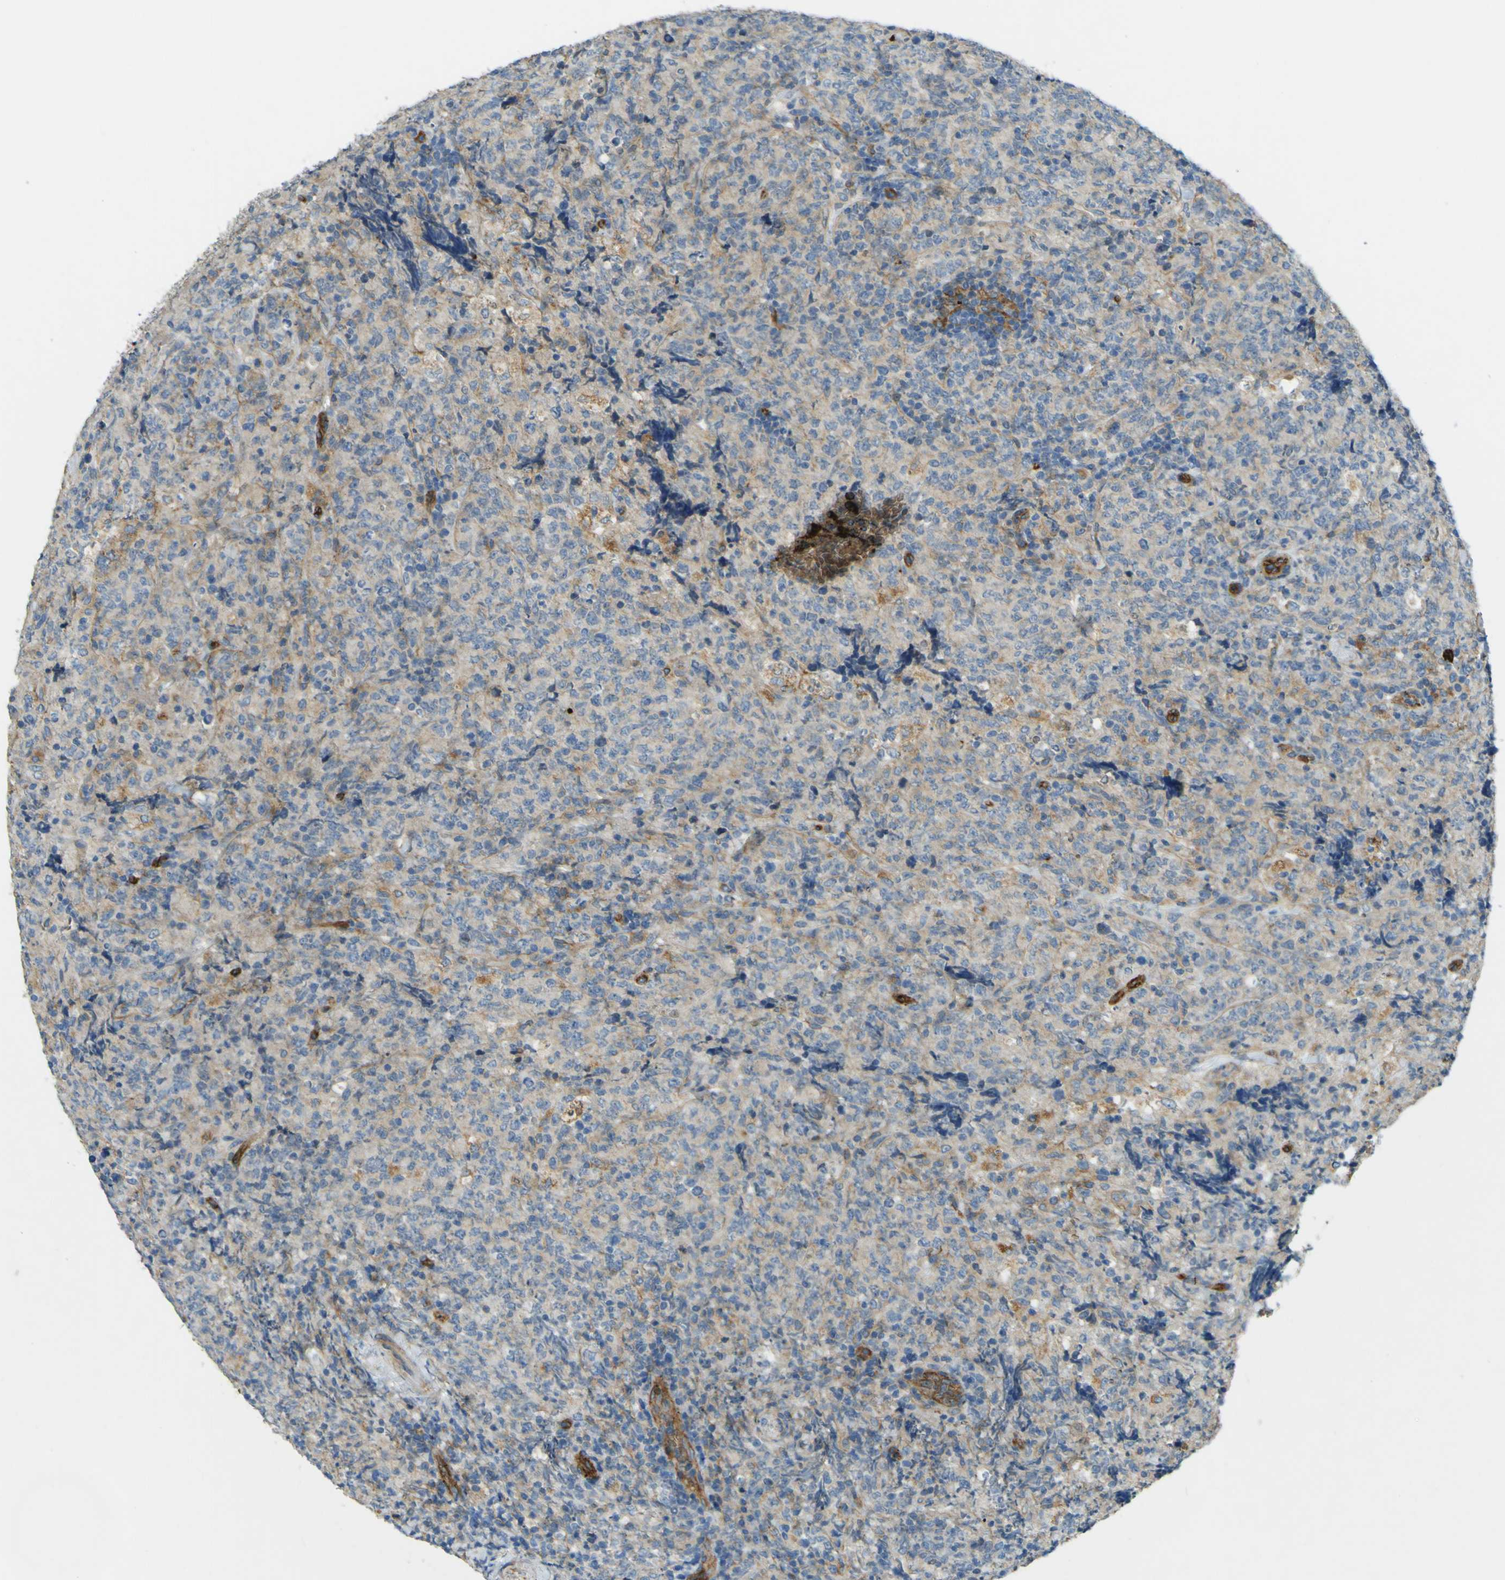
{"staining": {"intensity": "moderate", "quantity": "25%-75%", "location": "cytoplasmic/membranous"}, "tissue": "lymphoma", "cell_type": "Tumor cells", "image_type": "cancer", "snomed": [{"axis": "morphology", "description": "Malignant lymphoma, non-Hodgkin's type, High grade"}, {"axis": "topography", "description": "Tonsil"}], "caption": "Moderate cytoplasmic/membranous staining for a protein is identified in approximately 25%-75% of tumor cells of lymphoma using immunohistochemistry (IHC).", "gene": "PLXDC1", "patient": {"sex": "female", "age": 36}}